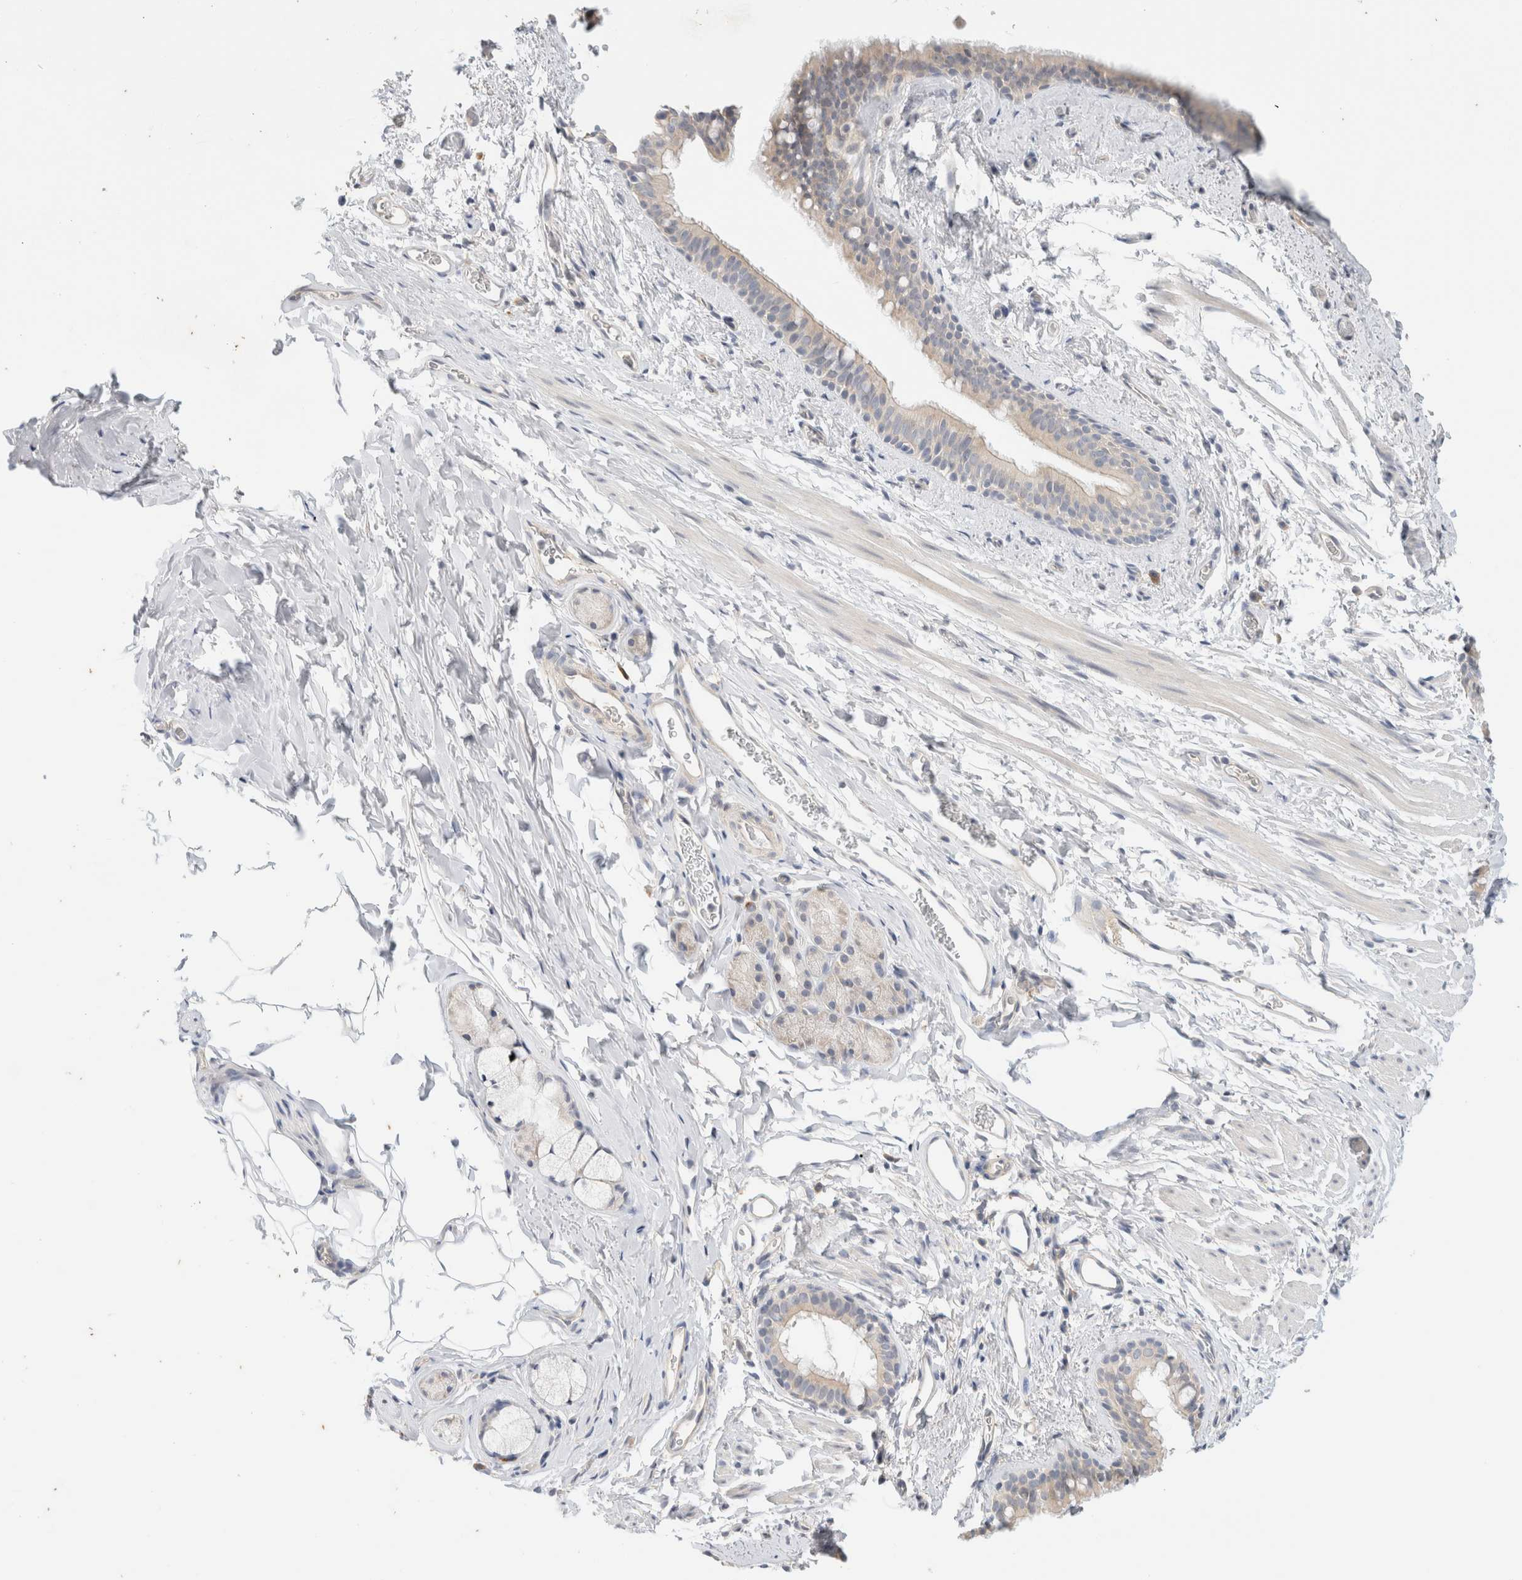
{"staining": {"intensity": "weak", "quantity": "<25%", "location": "cytoplasmic/membranous"}, "tissue": "bronchus", "cell_type": "Respiratory epithelial cells", "image_type": "normal", "snomed": [{"axis": "morphology", "description": "Normal tissue, NOS"}, {"axis": "topography", "description": "Cartilage tissue"}, {"axis": "topography", "description": "Bronchus"}, {"axis": "topography", "description": "Lung"}], "caption": "IHC image of normal human bronchus stained for a protein (brown), which shows no positivity in respiratory epithelial cells. The staining is performed using DAB (3,3'-diaminobenzidine) brown chromogen with nuclei counter-stained in using hematoxylin.", "gene": "SPRTN", "patient": {"sex": "male", "age": 64}}